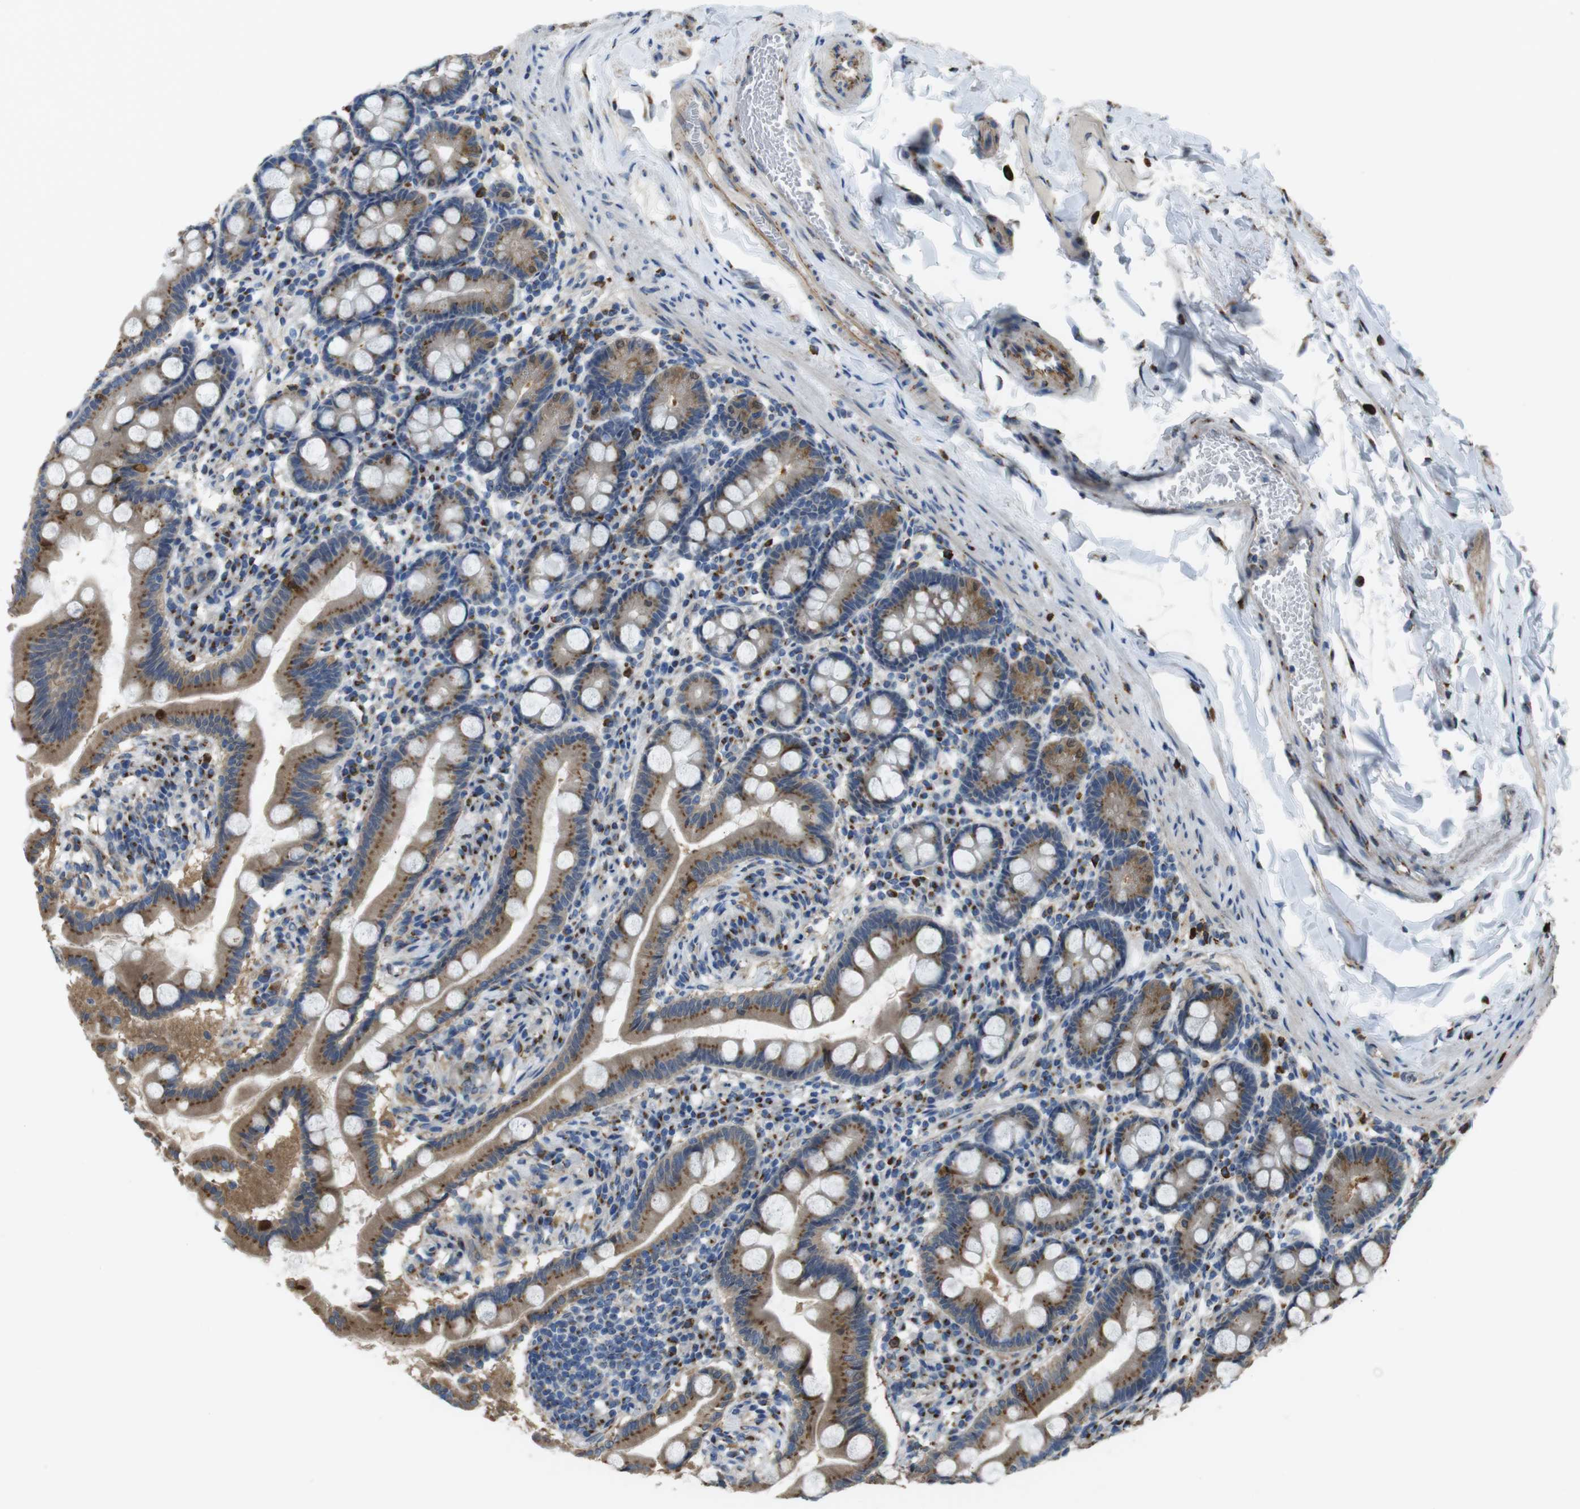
{"staining": {"intensity": "moderate", "quantity": ">75%", "location": "cytoplasmic/membranous"}, "tissue": "duodenum", "cell_type": "Glandular cells", "image_type": "normal", "snomed": [{"axis": "morphology", "description": "Normal tissue, NOS"}, {"axis": "topography", "description": "Duodenum"}], "caption": "Glandular cells demonstrate moderate cytoplasmic/membranous positivity in approximately >75% of cells in benign duodenum. (brown staining indicates protein expression, while blue staining denotes nuclei).", "gene": "RAB6A", "patient": {"sex": "male", "age": 50}}